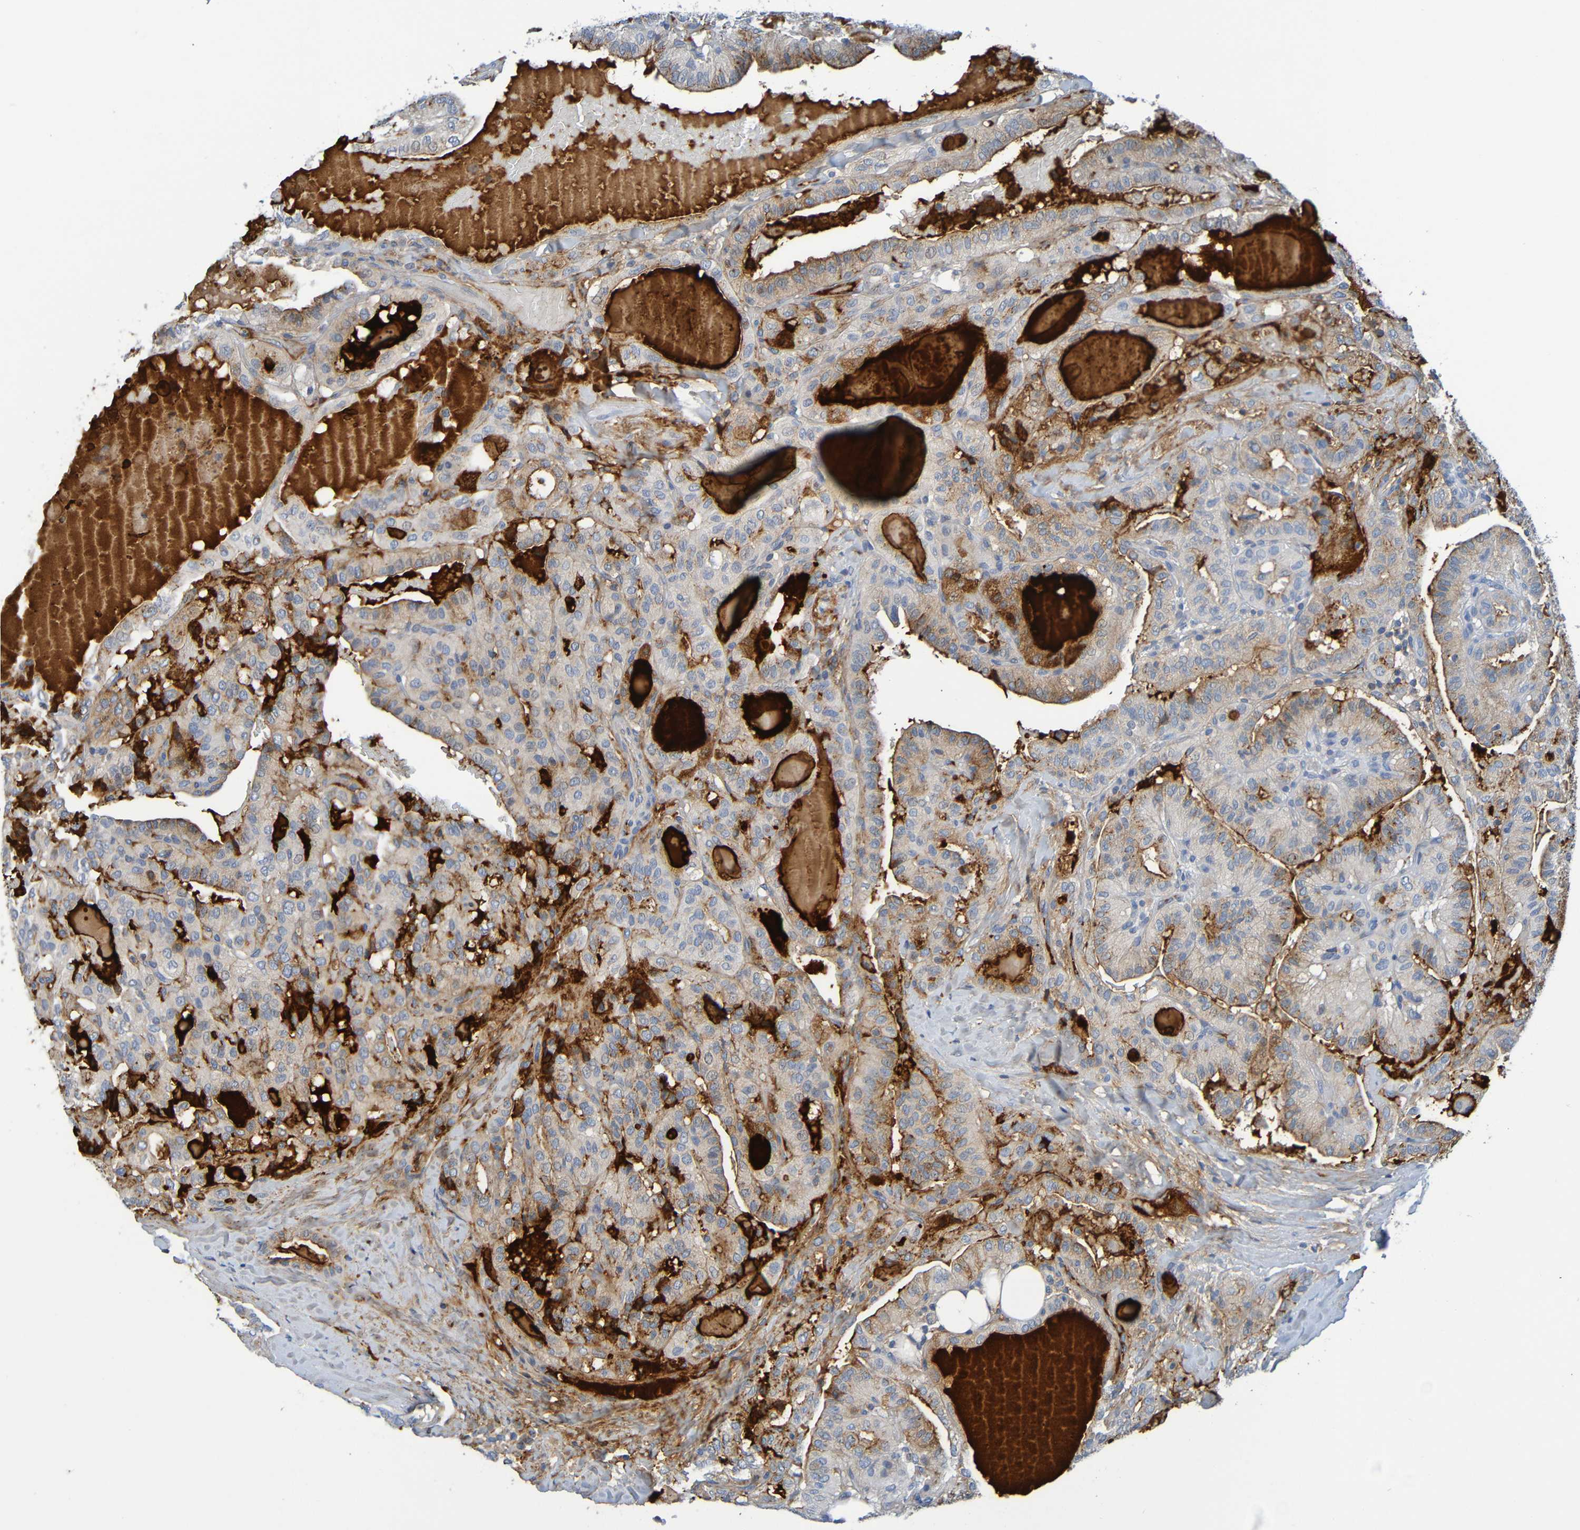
{"staining": {"intensity": "moderate", "quantity": "25%-75%", "location": "cytoplasmic/membranous"}, "tissue": "thyroid cancer", "cell_type": "Tumor cells", "image_type": "cancer", "snomed": [{"axis": "morphology", "description": "Papillary adenocarcinoma, NOS"}, {"axis": "topography", "description": "Thyroid gland"}], "caption": "Immunohistochemical staining of papillary adenocarcinoma (thyroid) exhibits medium levels of moderate cytoplasmic/membranous staining in approximately 25%-75% of tumor cells.", "gene": "IL10", "patient": {"sex": "male", "age": 77}}